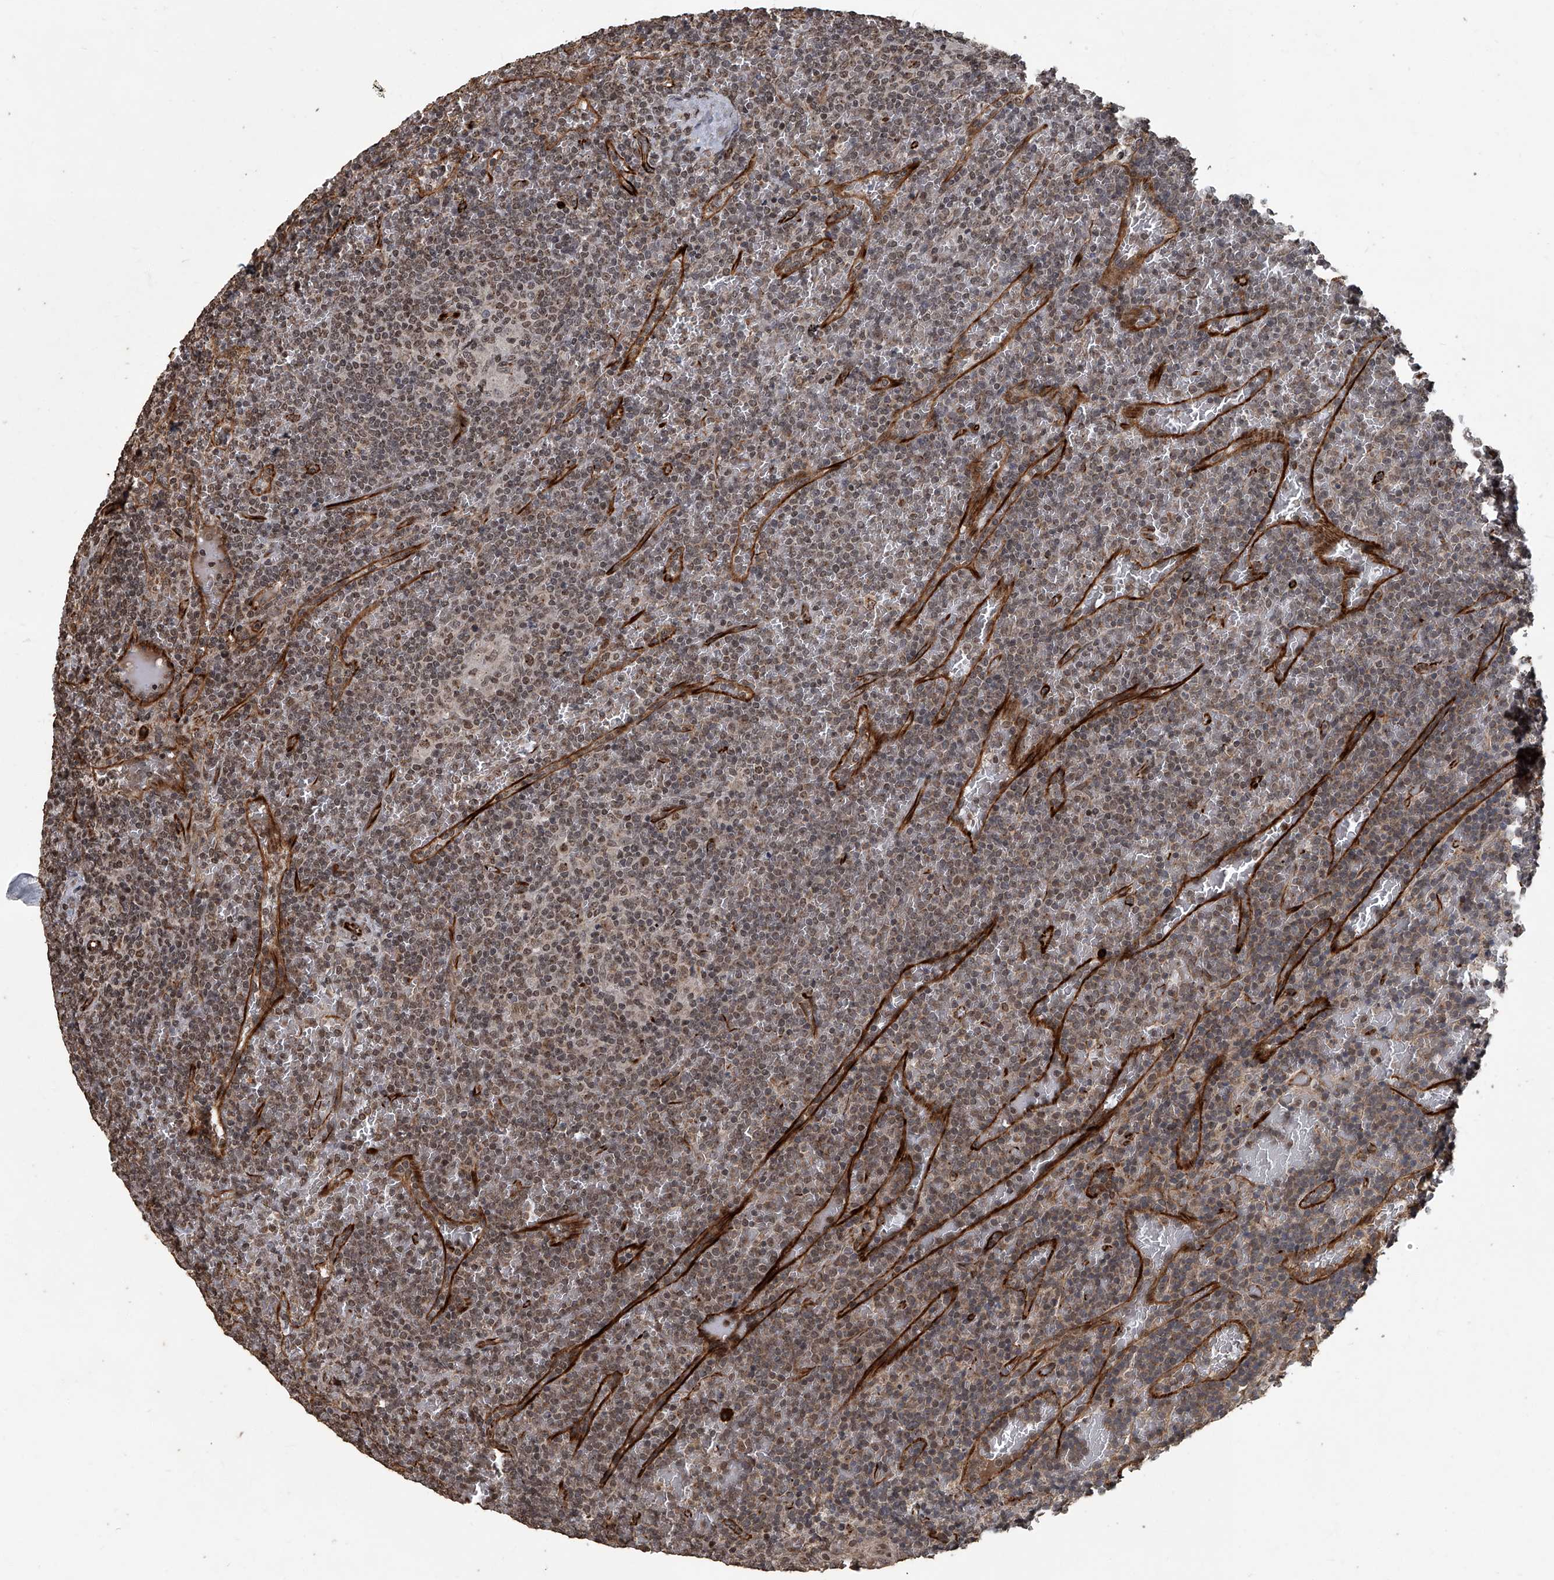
{"staining": {"intensity": "weak", "quantity": "25%-75%", "location": "nuclear"}, "tissue": "lymphoma", "cell_type": "Tumor cells", "image_type": "cancer", "snomed": [{"axis": "morphology", "description": "Malignant lymphoma, non-Hodgkin's type, Low grade"}, {"axis": "topography", "description": "Spleen"}], "caption": "Low-grade malignant lymphoma, non-Hodgkin's type stained for a protein displays weak nuclear positivity in tumor cells. Using DAB (brown) and hematoxylin (blue) stains, captured at high magnification using brightfield microscopy.", "gene": "GPR132", "patient": {"sex": "female", "age": 19}}